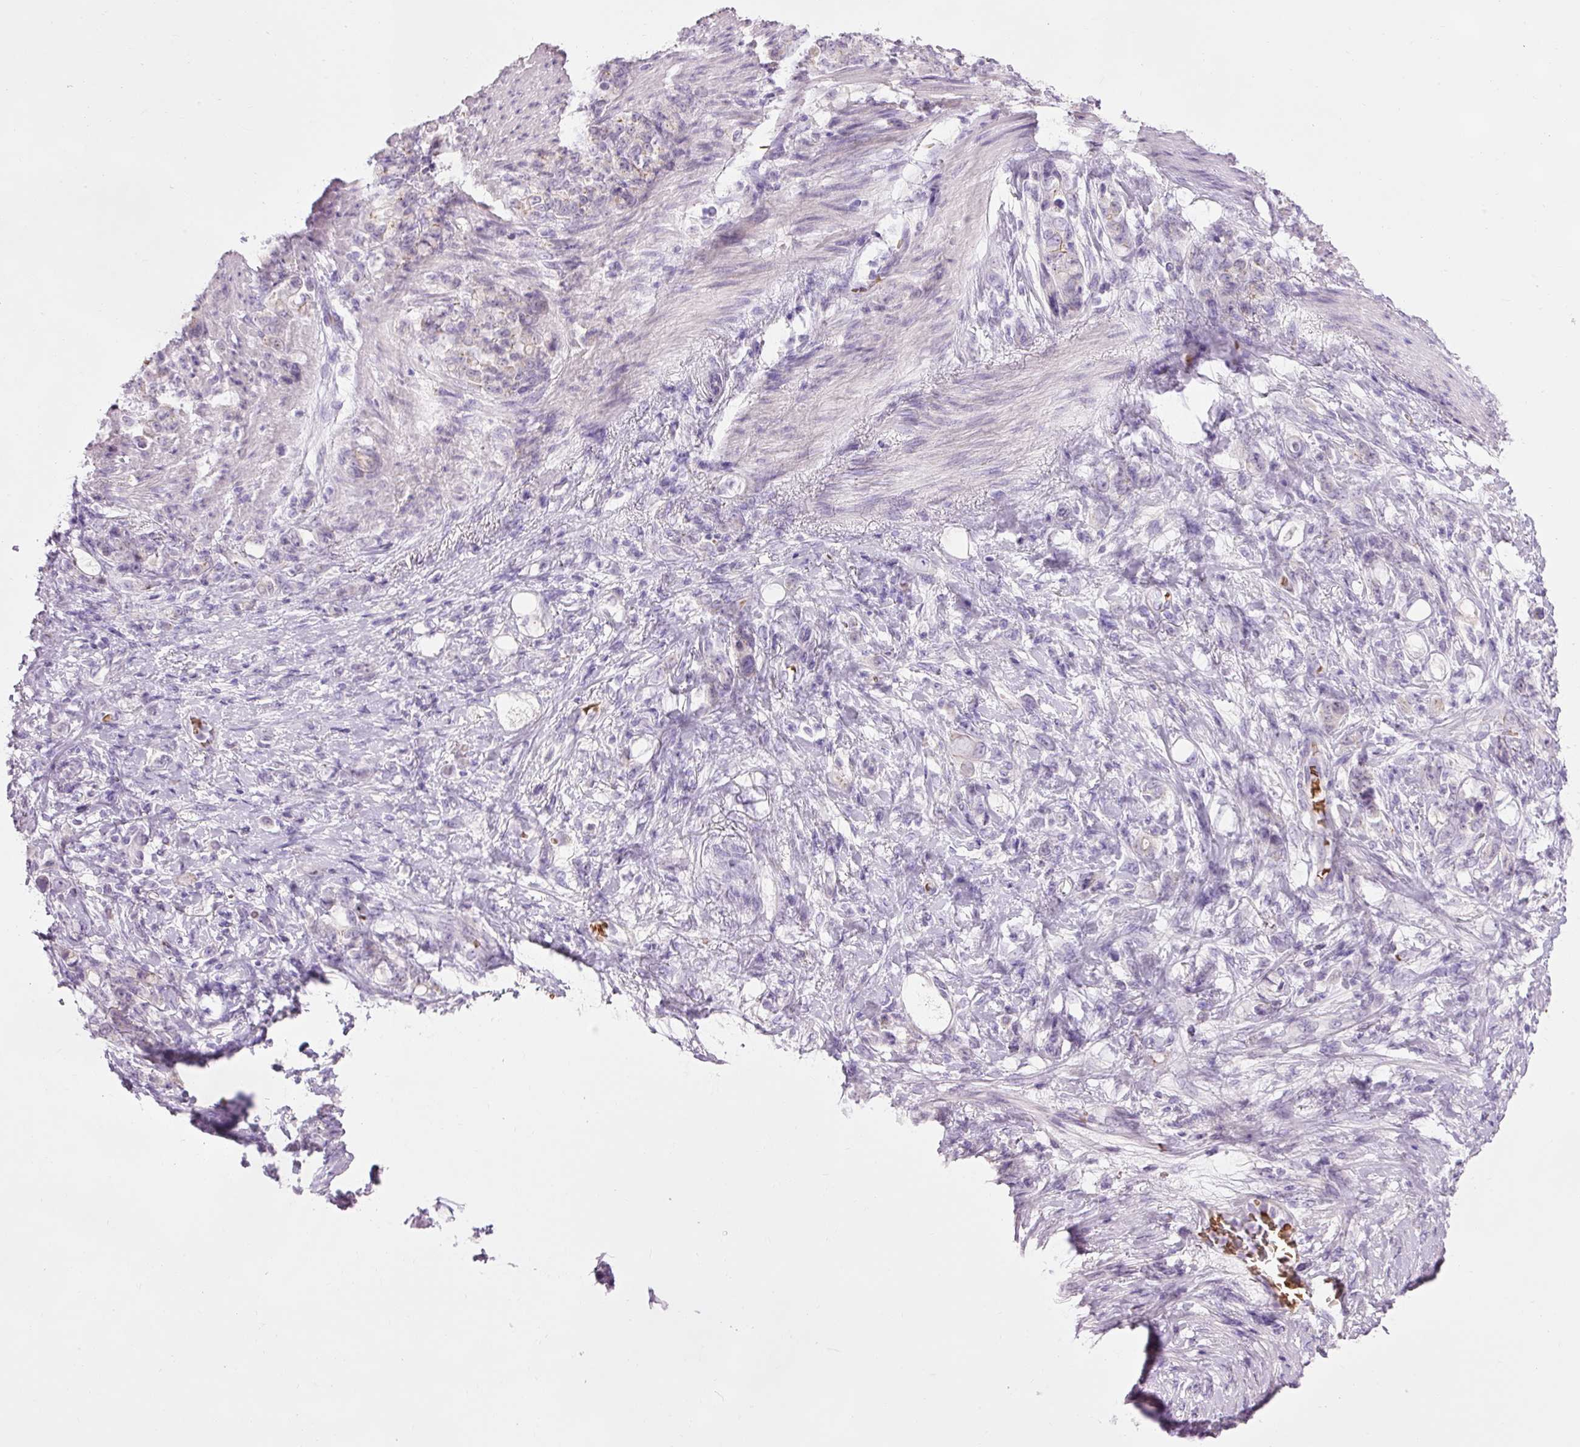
{"staining": {"intensity": "negative", "quantity": "none", "location": "none"}, "tissue": "stomach cancer", "cell_type": "Tumor cells", "image_type": "cancer", "snomed": [{"axis": "morphology", "description": "Adenocarcinoma, NOS"}, {"axis": "topography", "description": "Stomach"}], "caption": "Stomach cancer was stained to show a protein in brown. There is no significant positivity in tumor cells.", "gene": "DHRS11", "patient": {"sex": "female", "age": 79}}